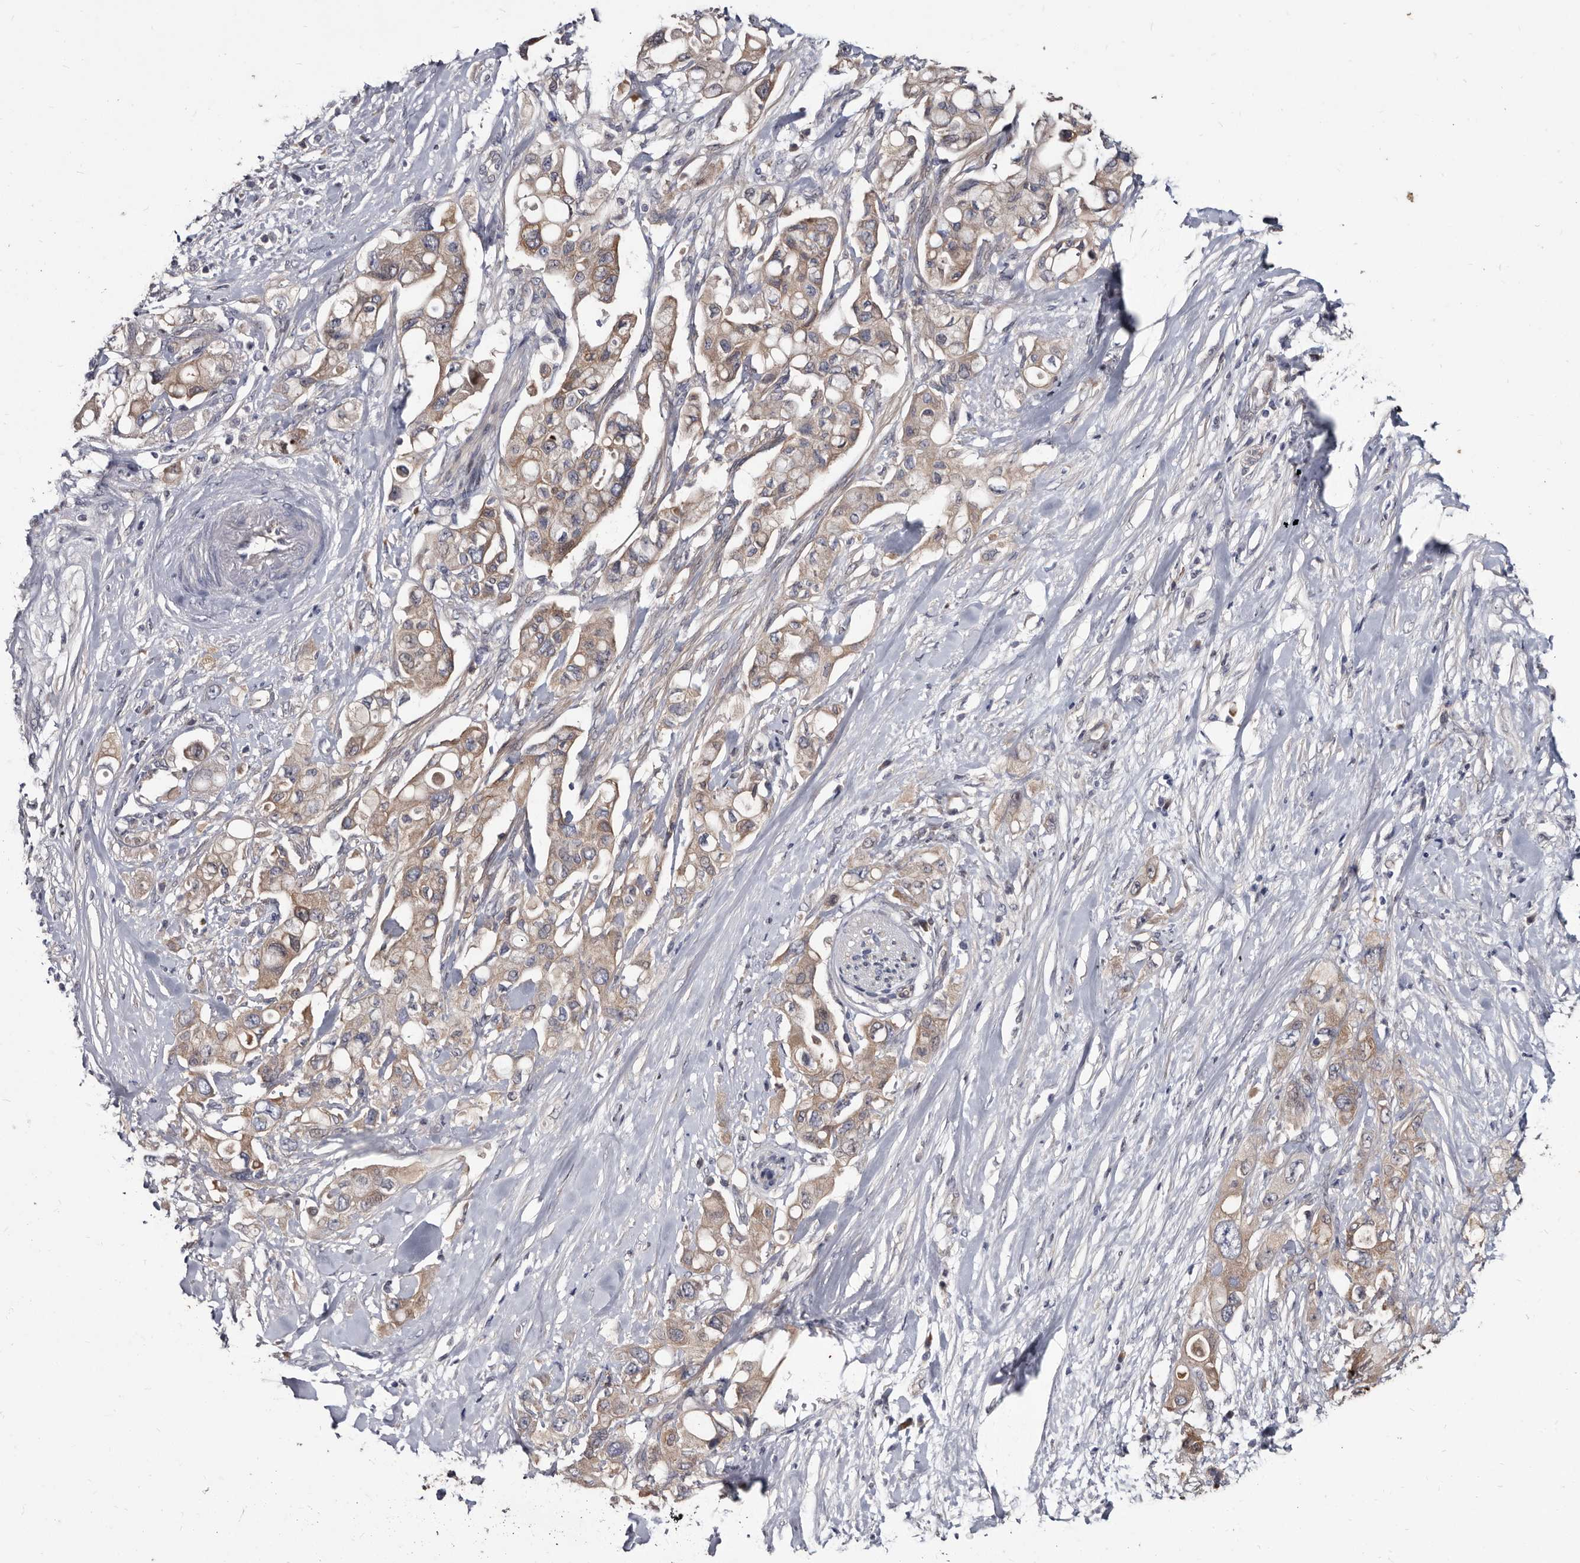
{"staining": {"intensity": "weak", "quantity": ">75%", "location": "cytoplasmic/membranous"}, "tissue": "pancreatic cancer", "cell_type": "Tumor cells", "image_type": "cancer", "snomed": [{"axis": "morphology", "description": "Adenocarcinoma, NOS"}, {"axis": "topography", "description": "Pancreas"}], "caption": "Protein analysis of pancreatic cancer (adenocarcinoma) tissue exhibits weak cytoplasmic/membranous expression in about >75% of tumor cells.", "gene": "ABCF2", "patient": {"sex": "female", "age": 56}}